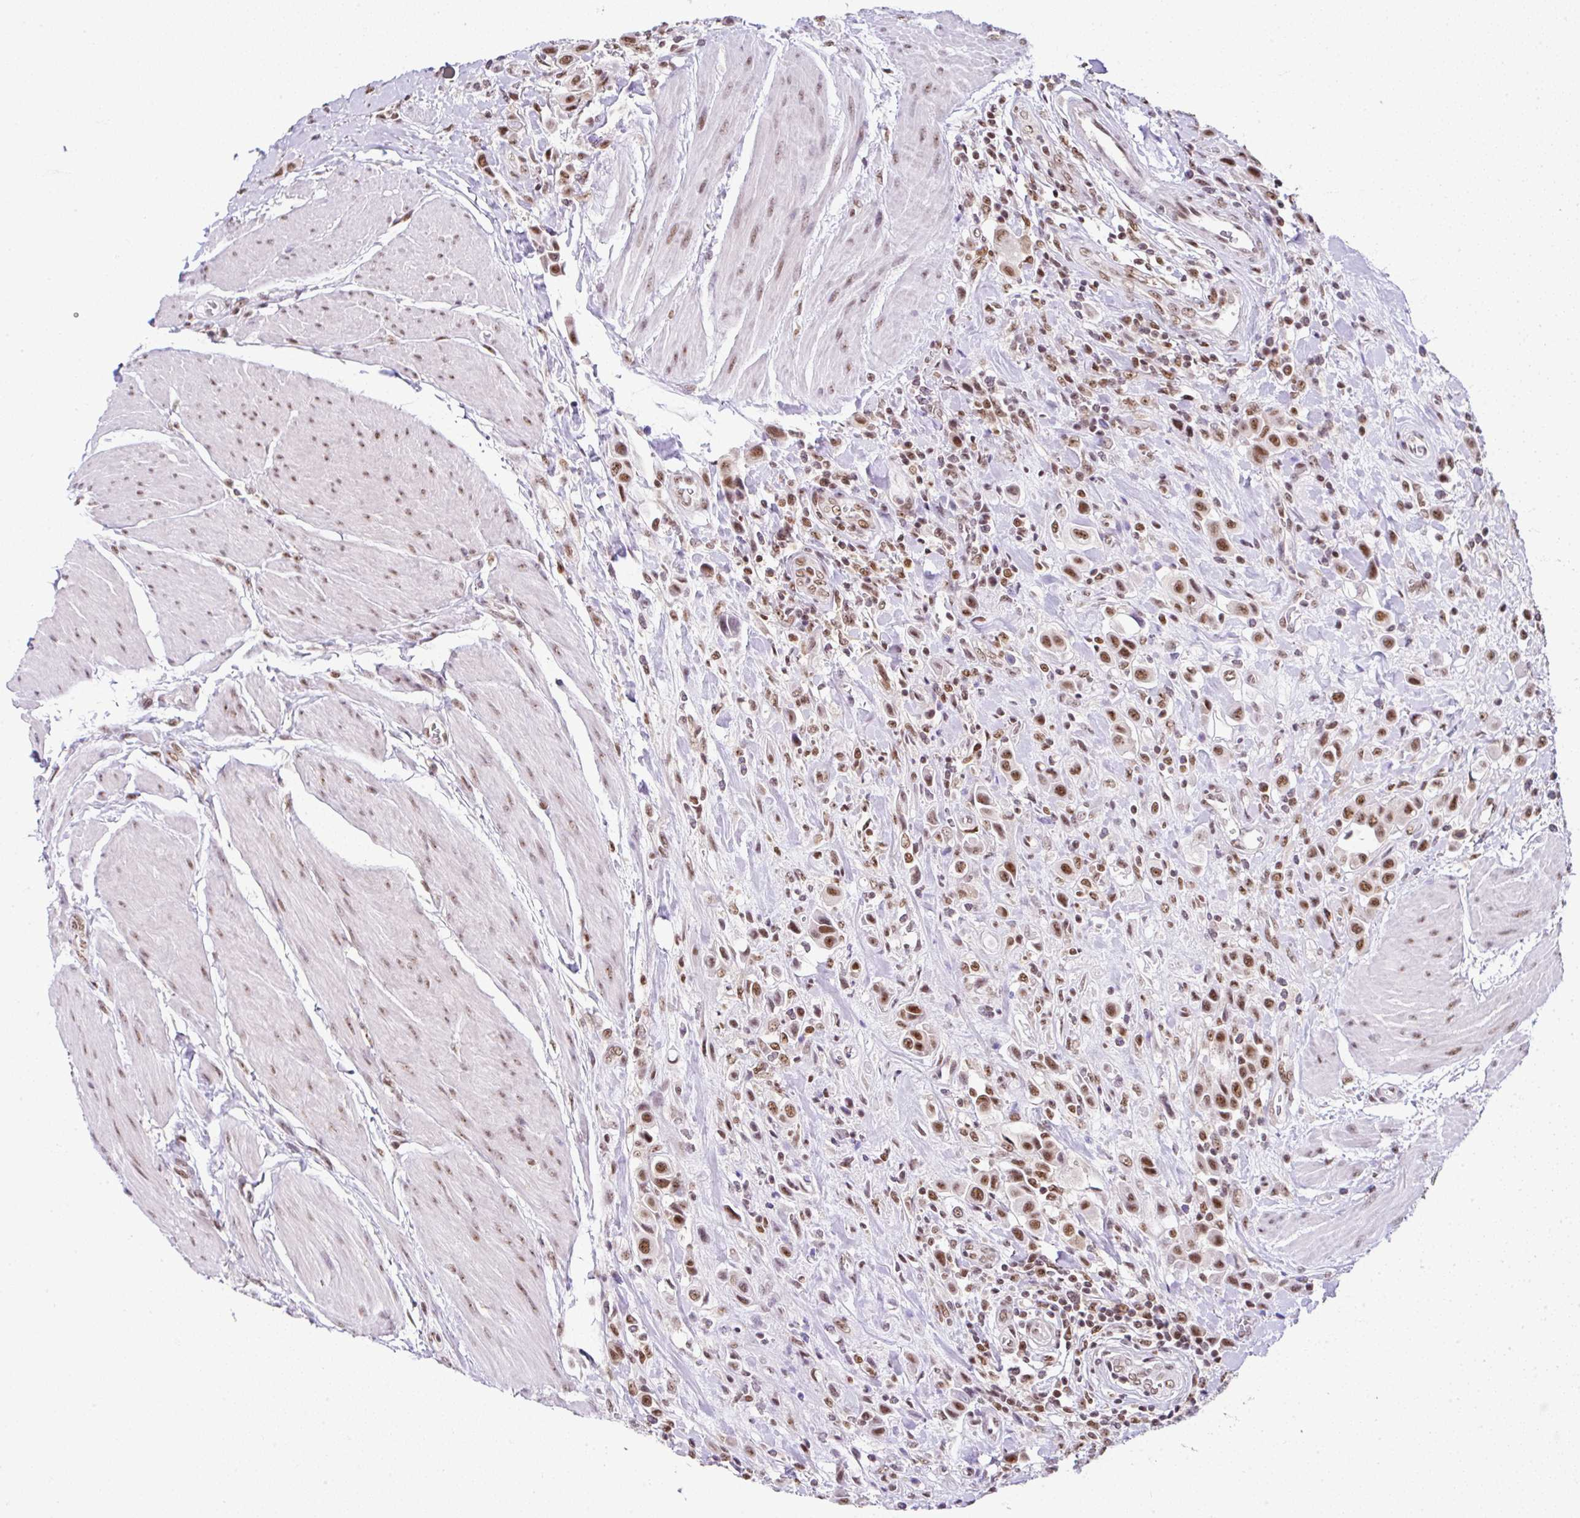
{"staining": {"intensity": "moderate", "quantity": ">75%", "location": "nuclear"}, "tissue": "urothelial cancer", "cell_type": "Tumor cells", "image_type": "cancer", "snomed": [{"axis": "morphology", "description": "Urothelial carcinoma, High grade"}, {"axis": "topography", "description": "Urinary bladder"}], "caption": "There is medium levels of moderate nuclear positivity in tumor cells of urothelial cancer, as demonstrated by immunohistochemical staining (brown color).", "gene": "PTPN2", "patient": {"sex": "male", "age": 50}}